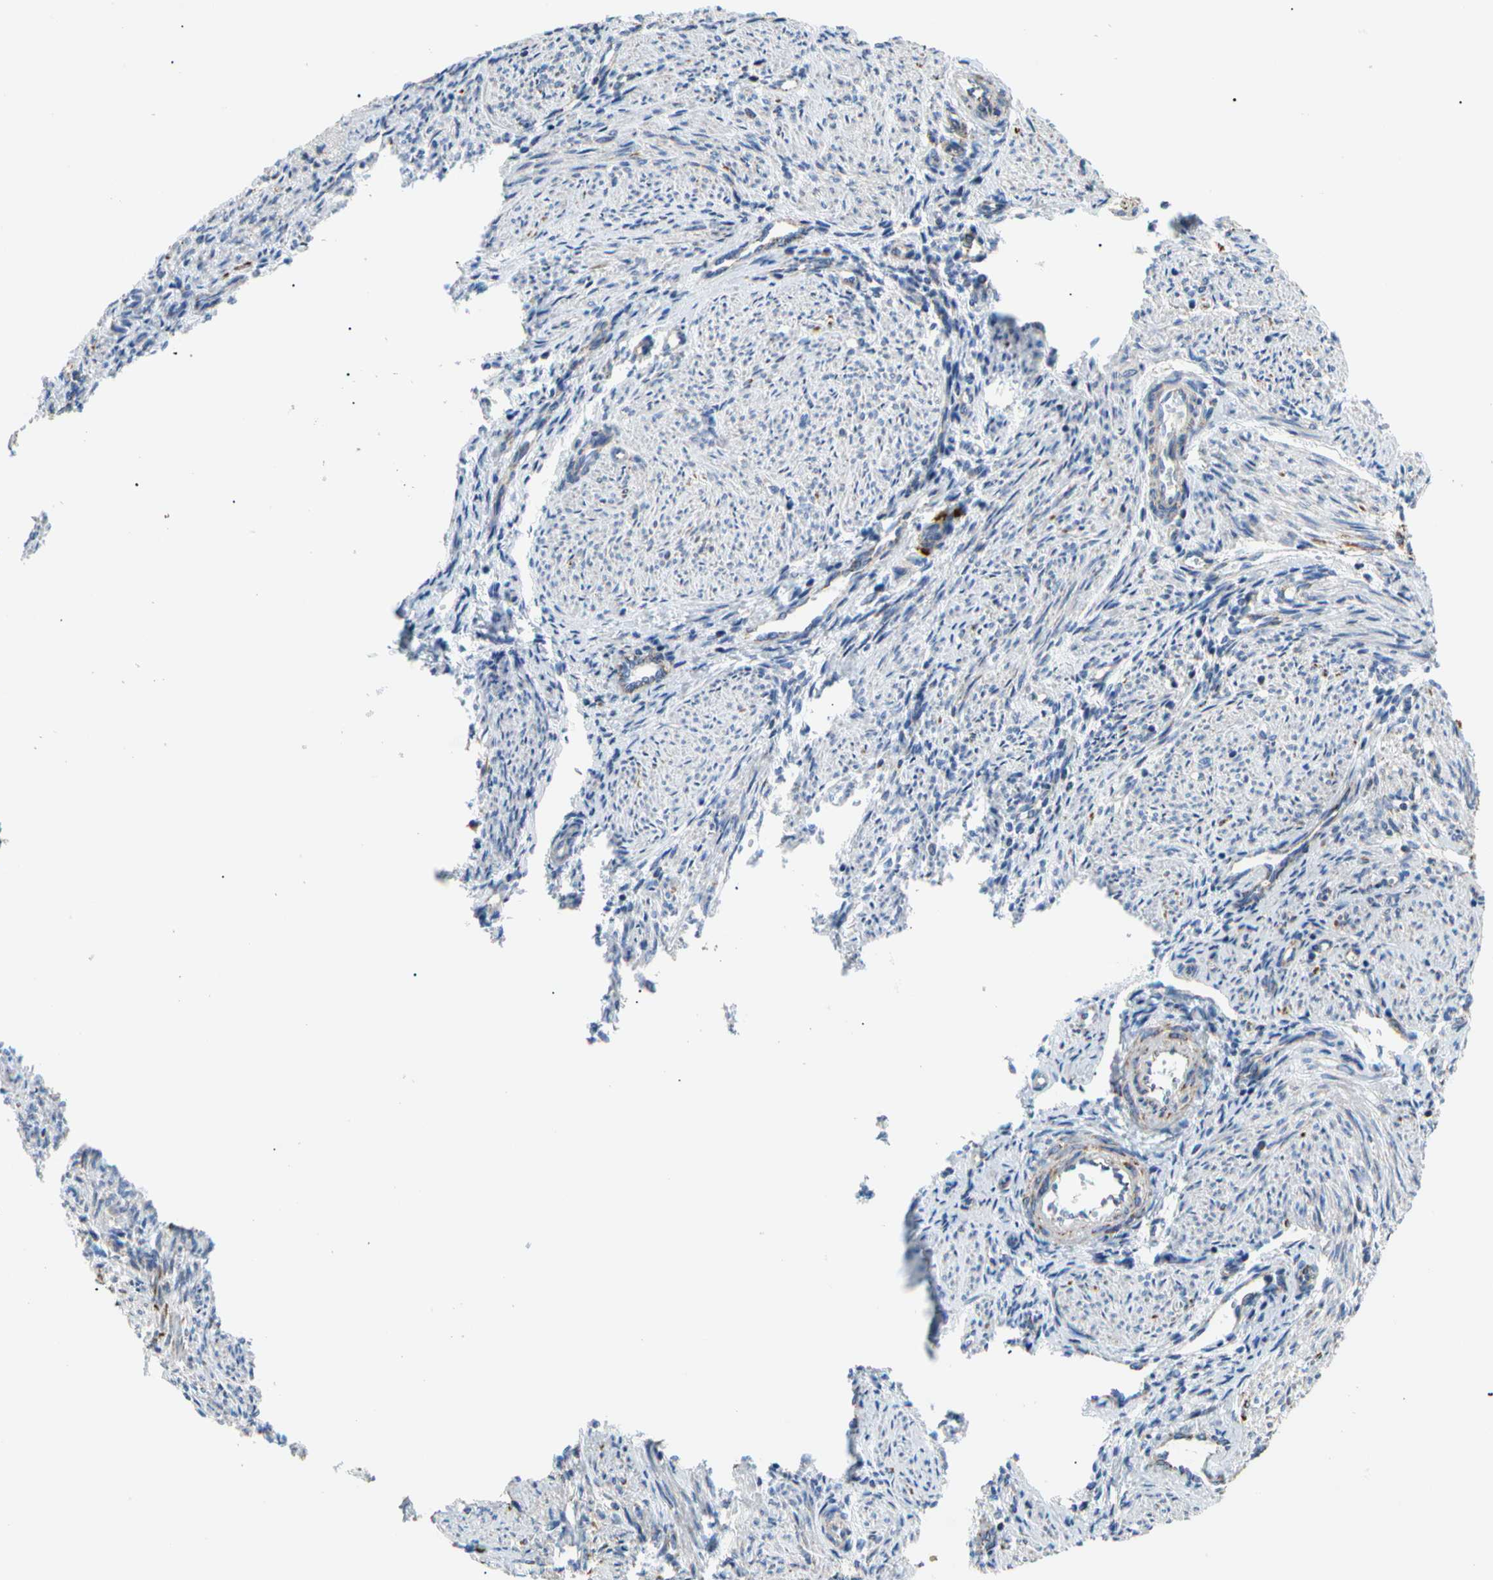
{"staining": {"intensity": "moderate", "quantity": "<25%", "location": "cytoplasmic/membranous"}, "tissue": "endometrium", "cell_type": "Cells in endometrial stroma", "image_type": "normal", "snomed": [{"axis": "morphology", "description": "Normal tissue, NOS"}, {"axis": "topography", "description": "Endometrium"}], "caption": "Immunohistochemical staining of benign endometrium reveals low levels of moderate cytoplasmic/membranous staining in about <25% of cells in endometrial stroma. The protein of interest is shown in brown color, while the nuclei are stained blue.", "gene": "ACAT1", "patient": {"sex": "female", "age": 36}}